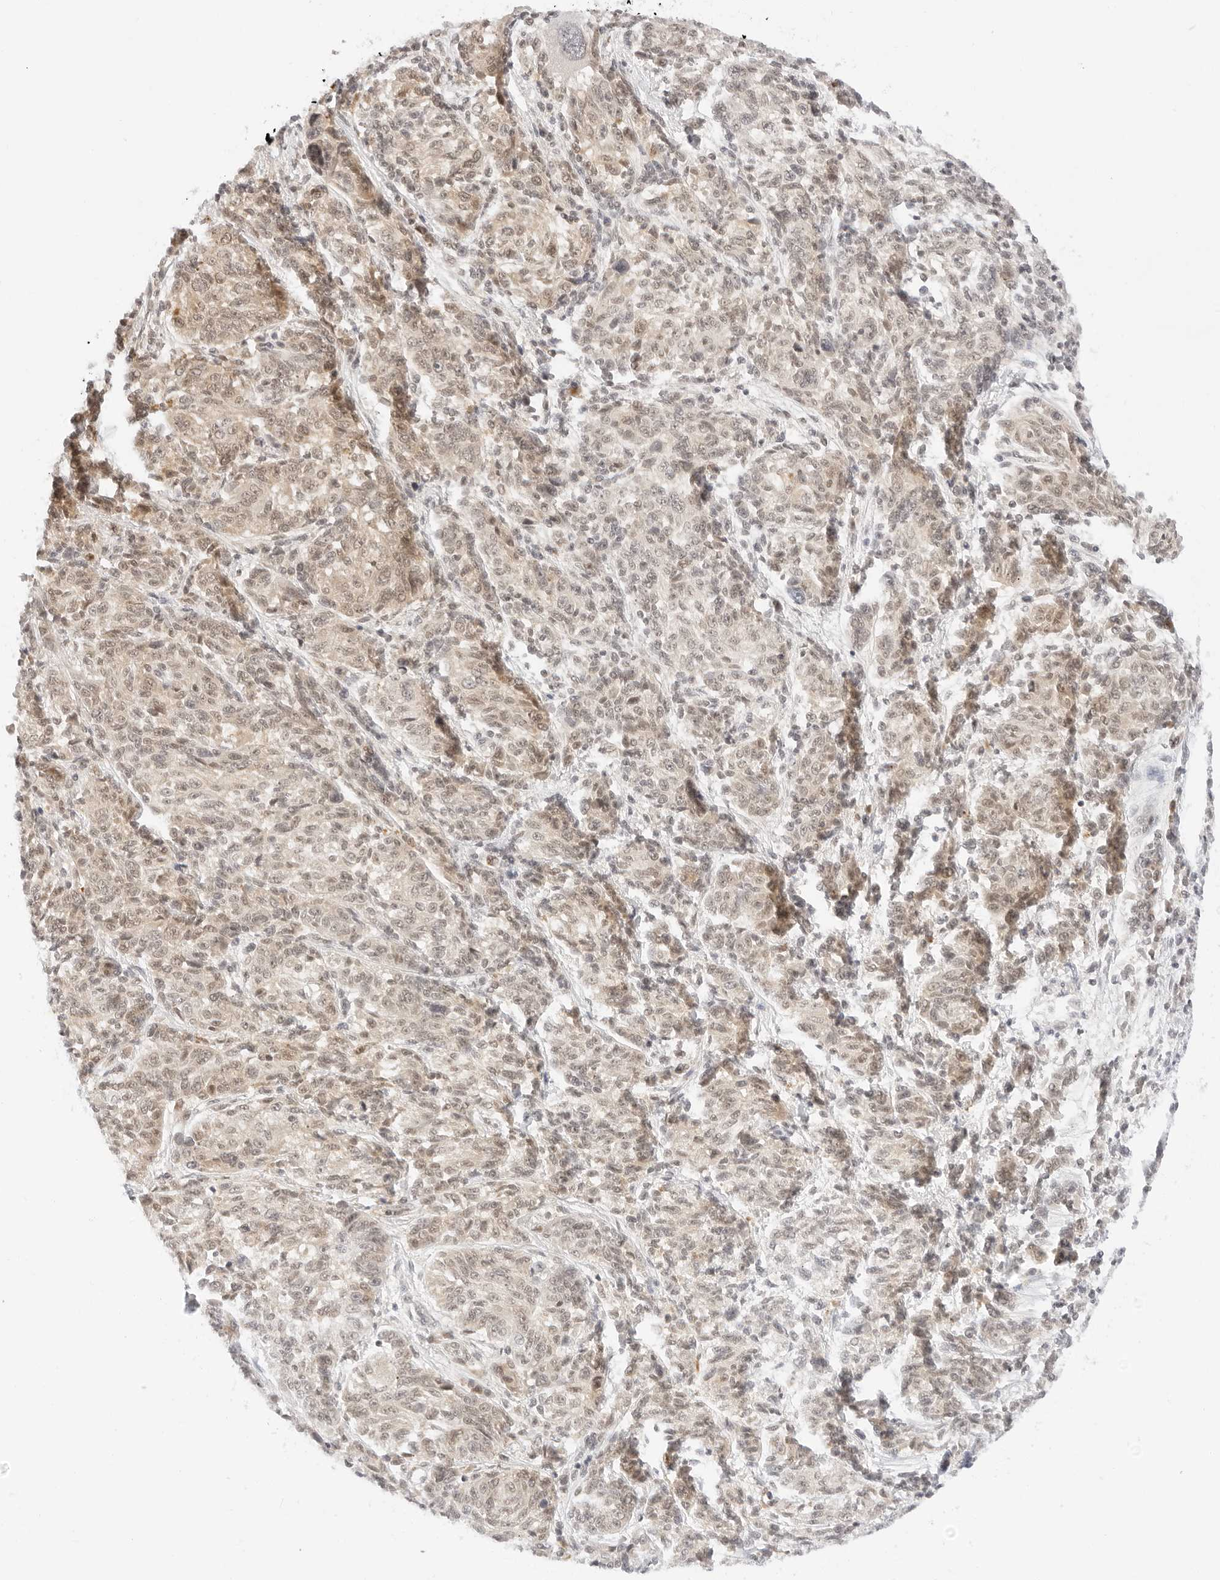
{"staining": {"intensity": "weak", "quantity": "25%-75%", "location": "cytoplasmic/membranous,nuclear"}, "tissue": "melanoma", "cell_type": "Tumor cells", "image_type": "cancer", "snomed": [{"axis": "morphology", "description": "Malignant melanoma, NOS"}, {"axis": "topography", "description": "Skin"}], "caption": "Malignant melanoma stained with immunohistochemistry (IHC) exhibits weak cytoplasmic/membranous and nuclear expression in about 25%-75% of tumor cells.", "gene": "POLR3C", "patient": {"sex": "male", "age": 53}}